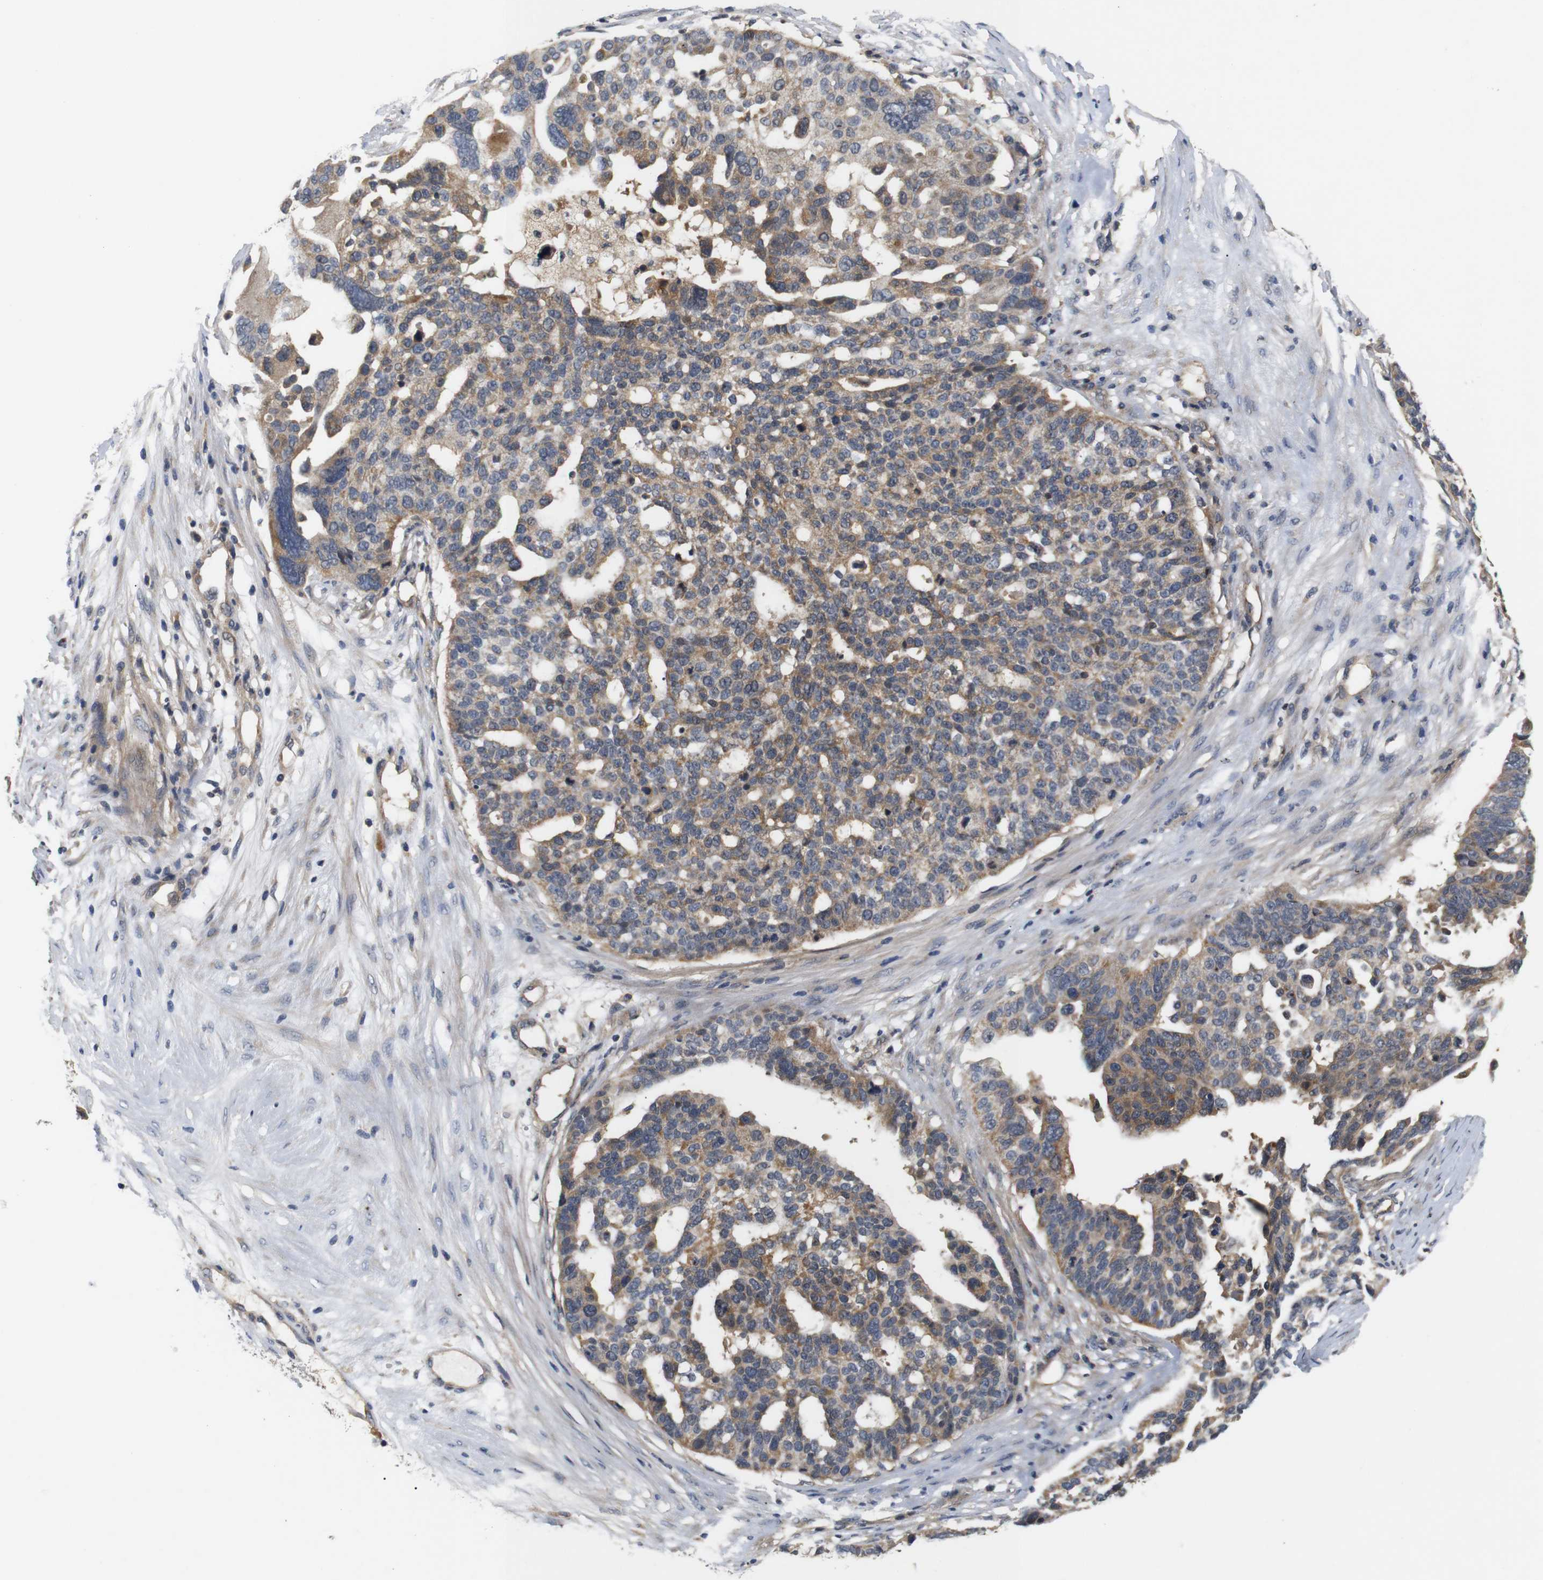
{"staining": {"intensity": "moderate", "quantity": ">75%", "location": "cytoplasmic/membranous"}, "tissue": "ovarian cancer", "cell_type": "Tumor cells", "image_type": "cancer", "snomed": [{"axis": "morphology", "description": "Cystadenocarcinoma, serous, NOS"}, {"axis": "topography", "description": "Ovary"}], "caption": "Ovarian cancer (serous cystadenocarcinoma) stained for a protein exhibits moderate cytoplasmic/membranous positivity in tumor cells.", "gene": "RIPK1", "patient": {"sex": "female", "age": 59}}